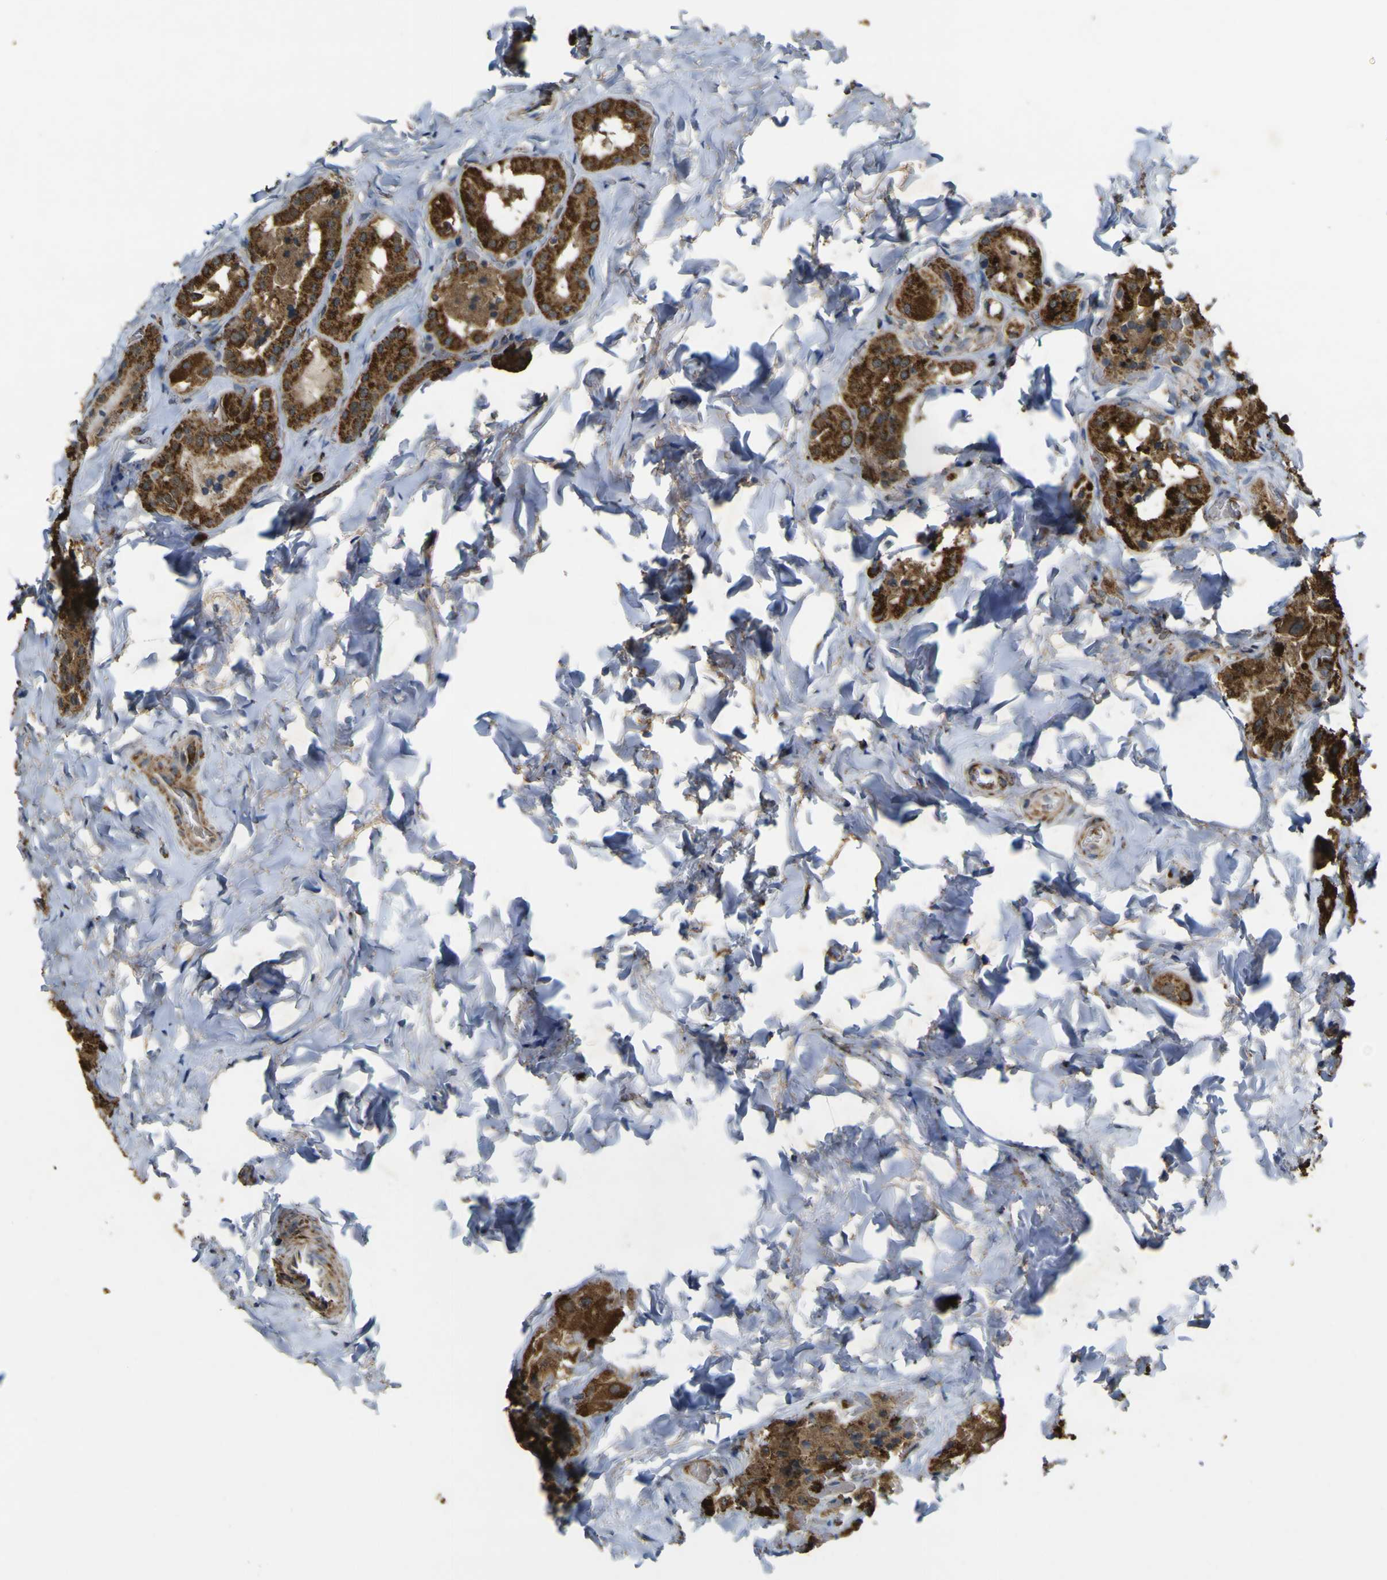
{"staining": {"intensity": "strong", "quantity": ">75%", "location": "cytoplasmic/membranous"}, "tissue": "parathyroid gland", "cell_type": "Glandular cells", "image_type": "normal", "snomed": [{"axis": "morphology", "description": "Normal tissue, NOS"}, {"axis": "morphology", "description": "Atrophy, NOS"}, {"axis": "topography", "description": "Parathyroid gland"}], "caption": "Immunohistochemical staining of benign parathyroid gland demonstrates strong cytoplasmic/membranous protein staining in about >75% of glandular cells. (DAB (3,3'-diaminobenzidine) = brown stain, brightfield microscopy at high magnification).", "gene": "ACSL3", "patient": {"sex": "female", "age": 54}}